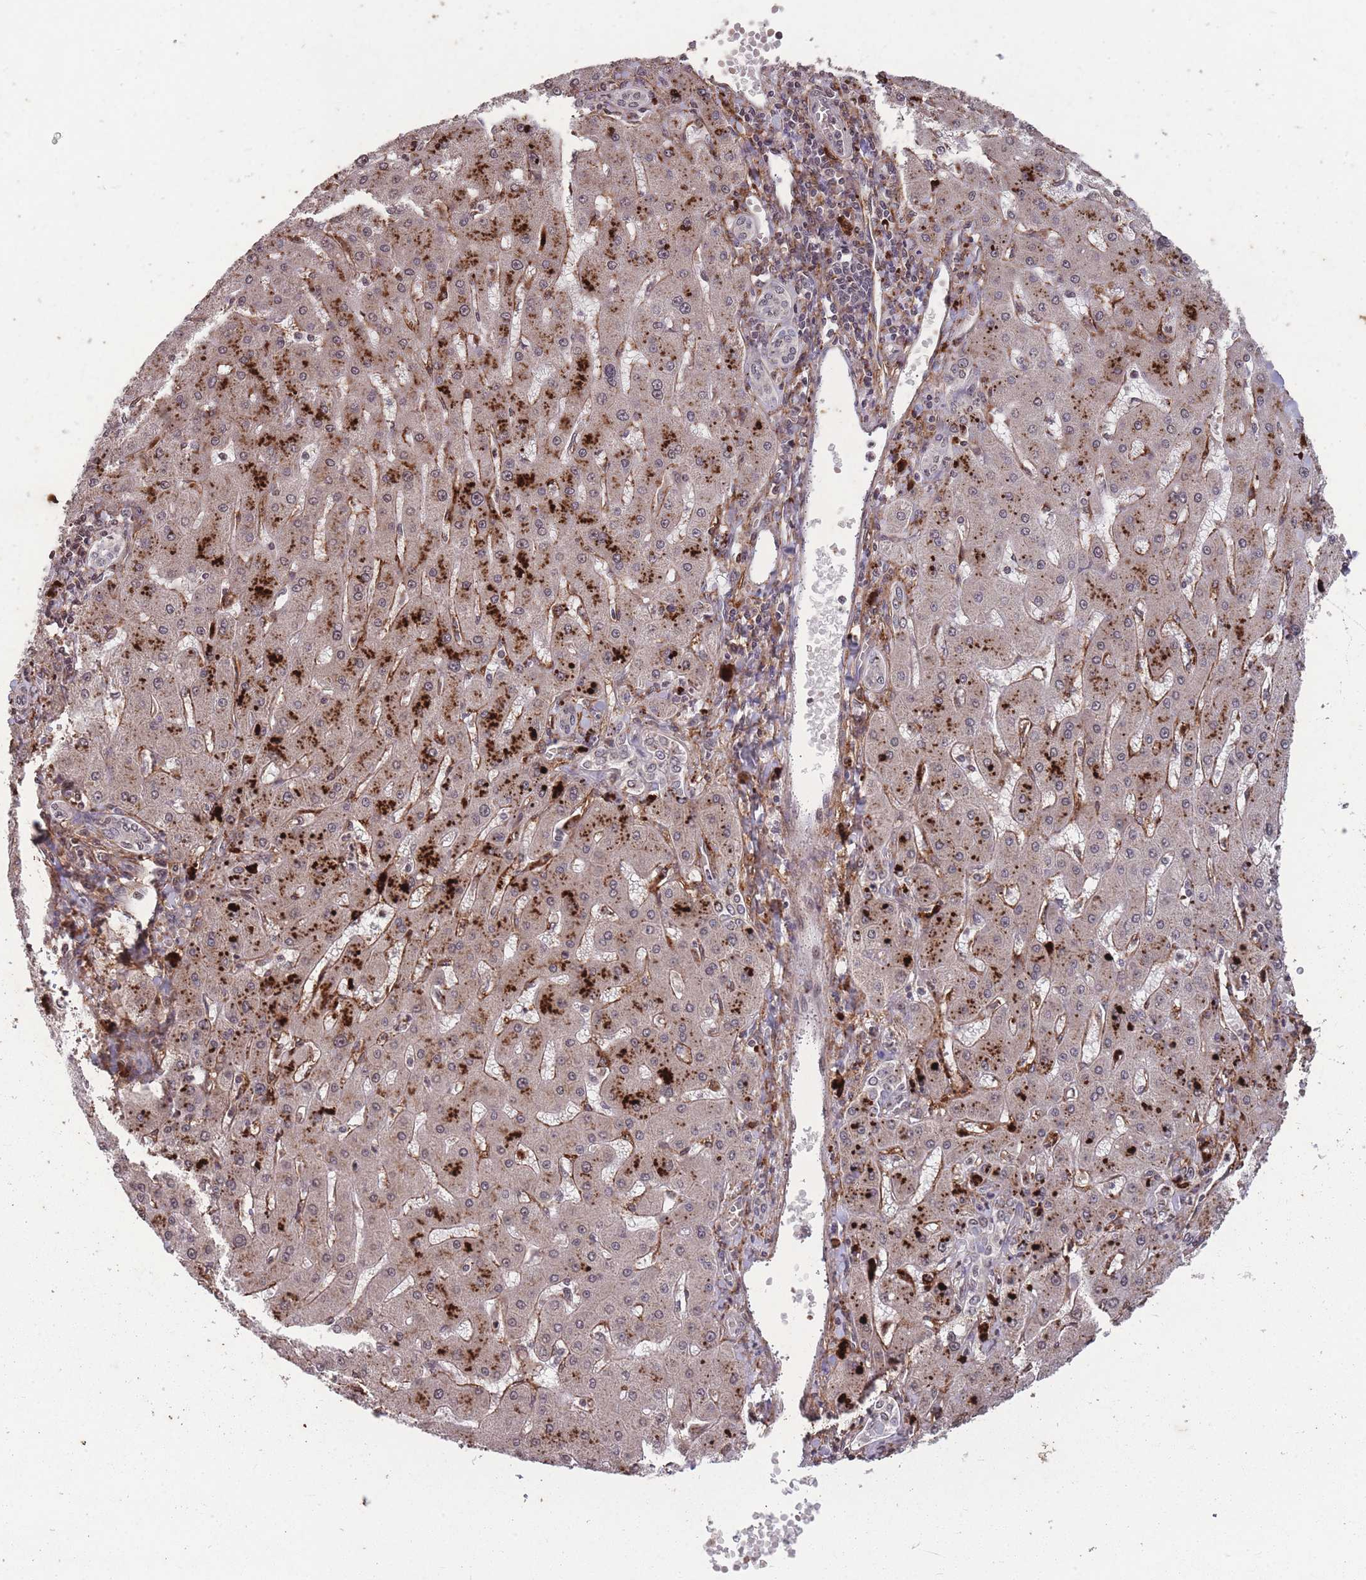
{"staining": {"intensity": "weak", "quantity": ">75%", "location": "cytoplasmic/membranous,nuclear"}, "tissue": "liver cancer", "cell_type": "Tumor cells", "image_type": "cancer", "snomed": [{"axis": "morphology", "description": "Carcinoma, Hepatocellular, NOS"}, {"axis": "topography", "description": "Liver"}], "caption": "Immunohistochemistry histopathology image of neoplastic tissue: liver cancer stained using immunohistochemistry displays low levels of weak protein expression localized specifically in the cytoplasmic/membranous and nuclear of tumor cells, appearing as a cytoplasmic/membranous and nuclear brown color.", "gene": "GGT5", "patient": {"sex": "male", "age": 72}}